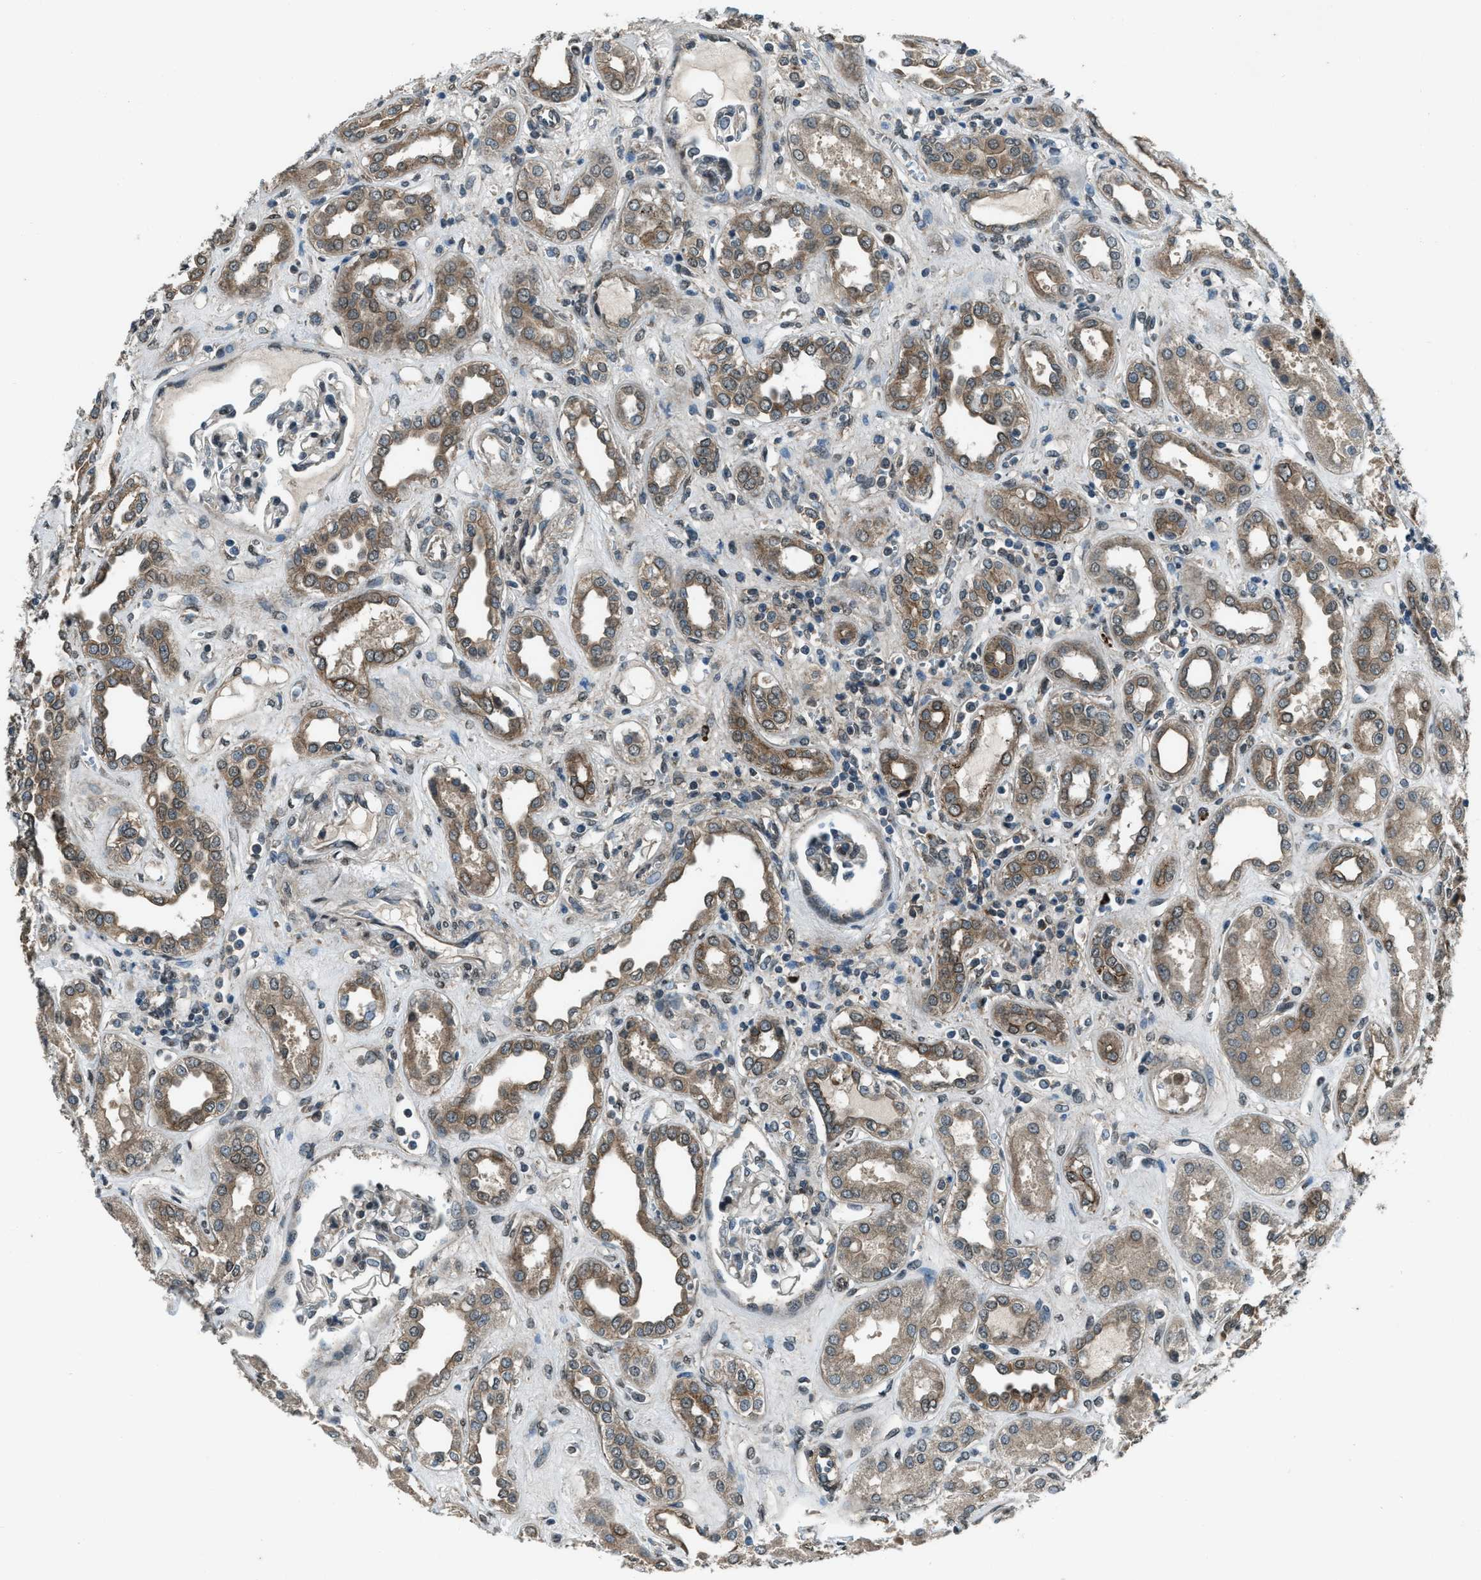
{"staining": {"intensity": "negative", "quantity": "none", "location": "none"}, "tissue": "kidney", "cell_type": "Cells in glomeruli", "image_type": "normal", "snomed": [{"axis": "morphology", "description": "Normal tissue, NOS"}, {"axis": "topography", "description": "Kidney"}], "caption": "High power microscopy histopathology image of an immunohistochemistry (IHC) image of unremarkable kidney, revealing no significant staining in cells in glomeruli. (DAB IHC with hematoxylin counter stain).", "gene": "SVIL", "patient": {"sex": "male", "age": 59}}